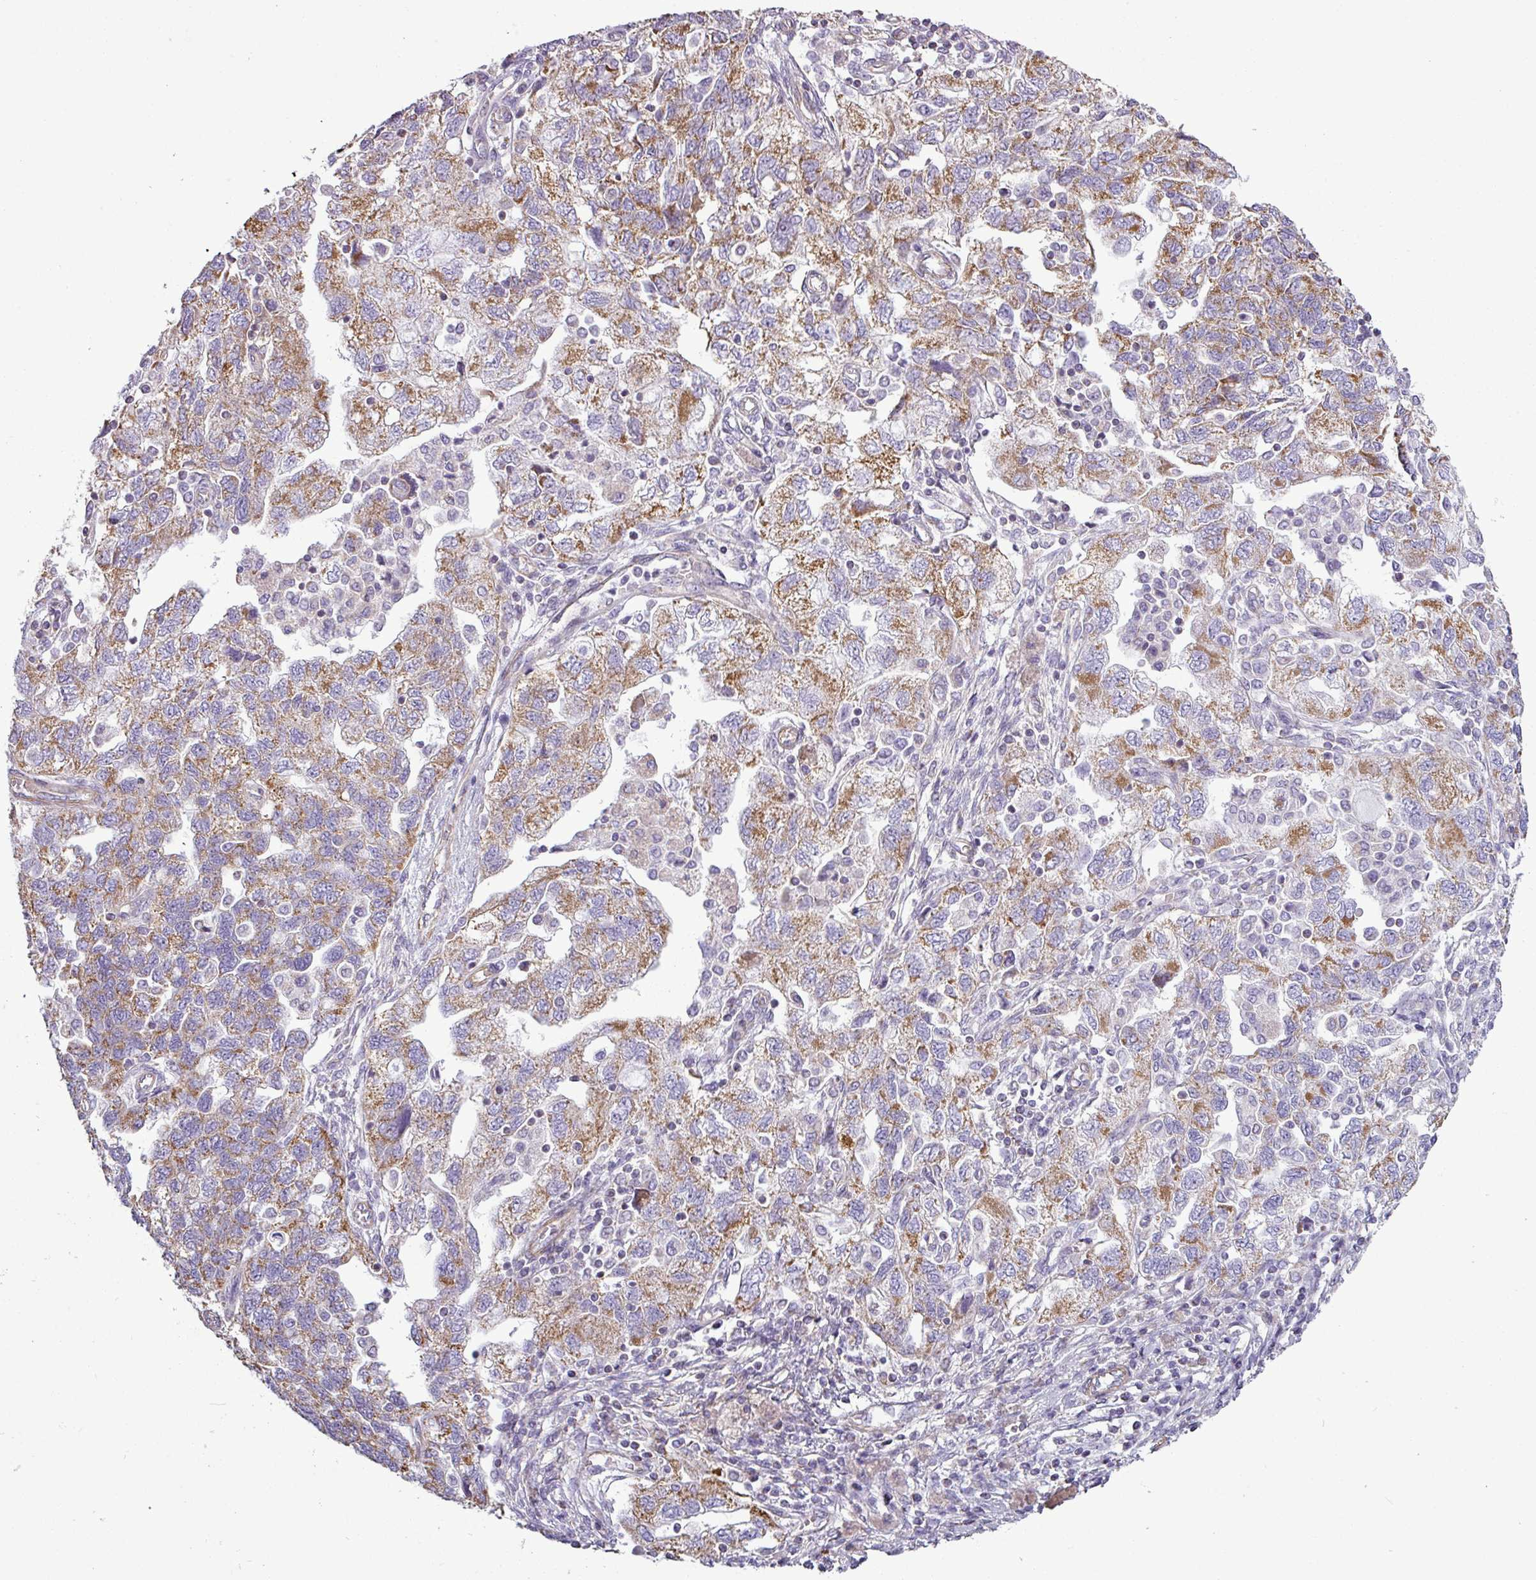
{"staining": {"intensity": "moderate", "quantity": "25%-75%", "location": "cytoplasmic/membranous"}, "tissue": "ovarian cancer", "cell_type": "Tumor cells", "image_type": "cancer", "snomed": [{"axis": "morphology", "description": "Carcinoma, NOS"}, {"axis": "morphology", "description": "Cystadenocarcinoma, serous, NOS"}, {"axis": "topography", "description": "Ovary"}], "caption": "The micrograph reveals immunohistochemical staining of carcinoma (ovarian). There is moderate cytoplasmic/membranous staining is identified in approximately 25%-75% of tumor cells. The staining was performed using DAB to visualize the protein expression in brown, while the nuclei were stained in blue with hematoxylin (Magnification: 20x).", "gene": "BTN2A2", "patient": {"sex": "female", "age": 69}}